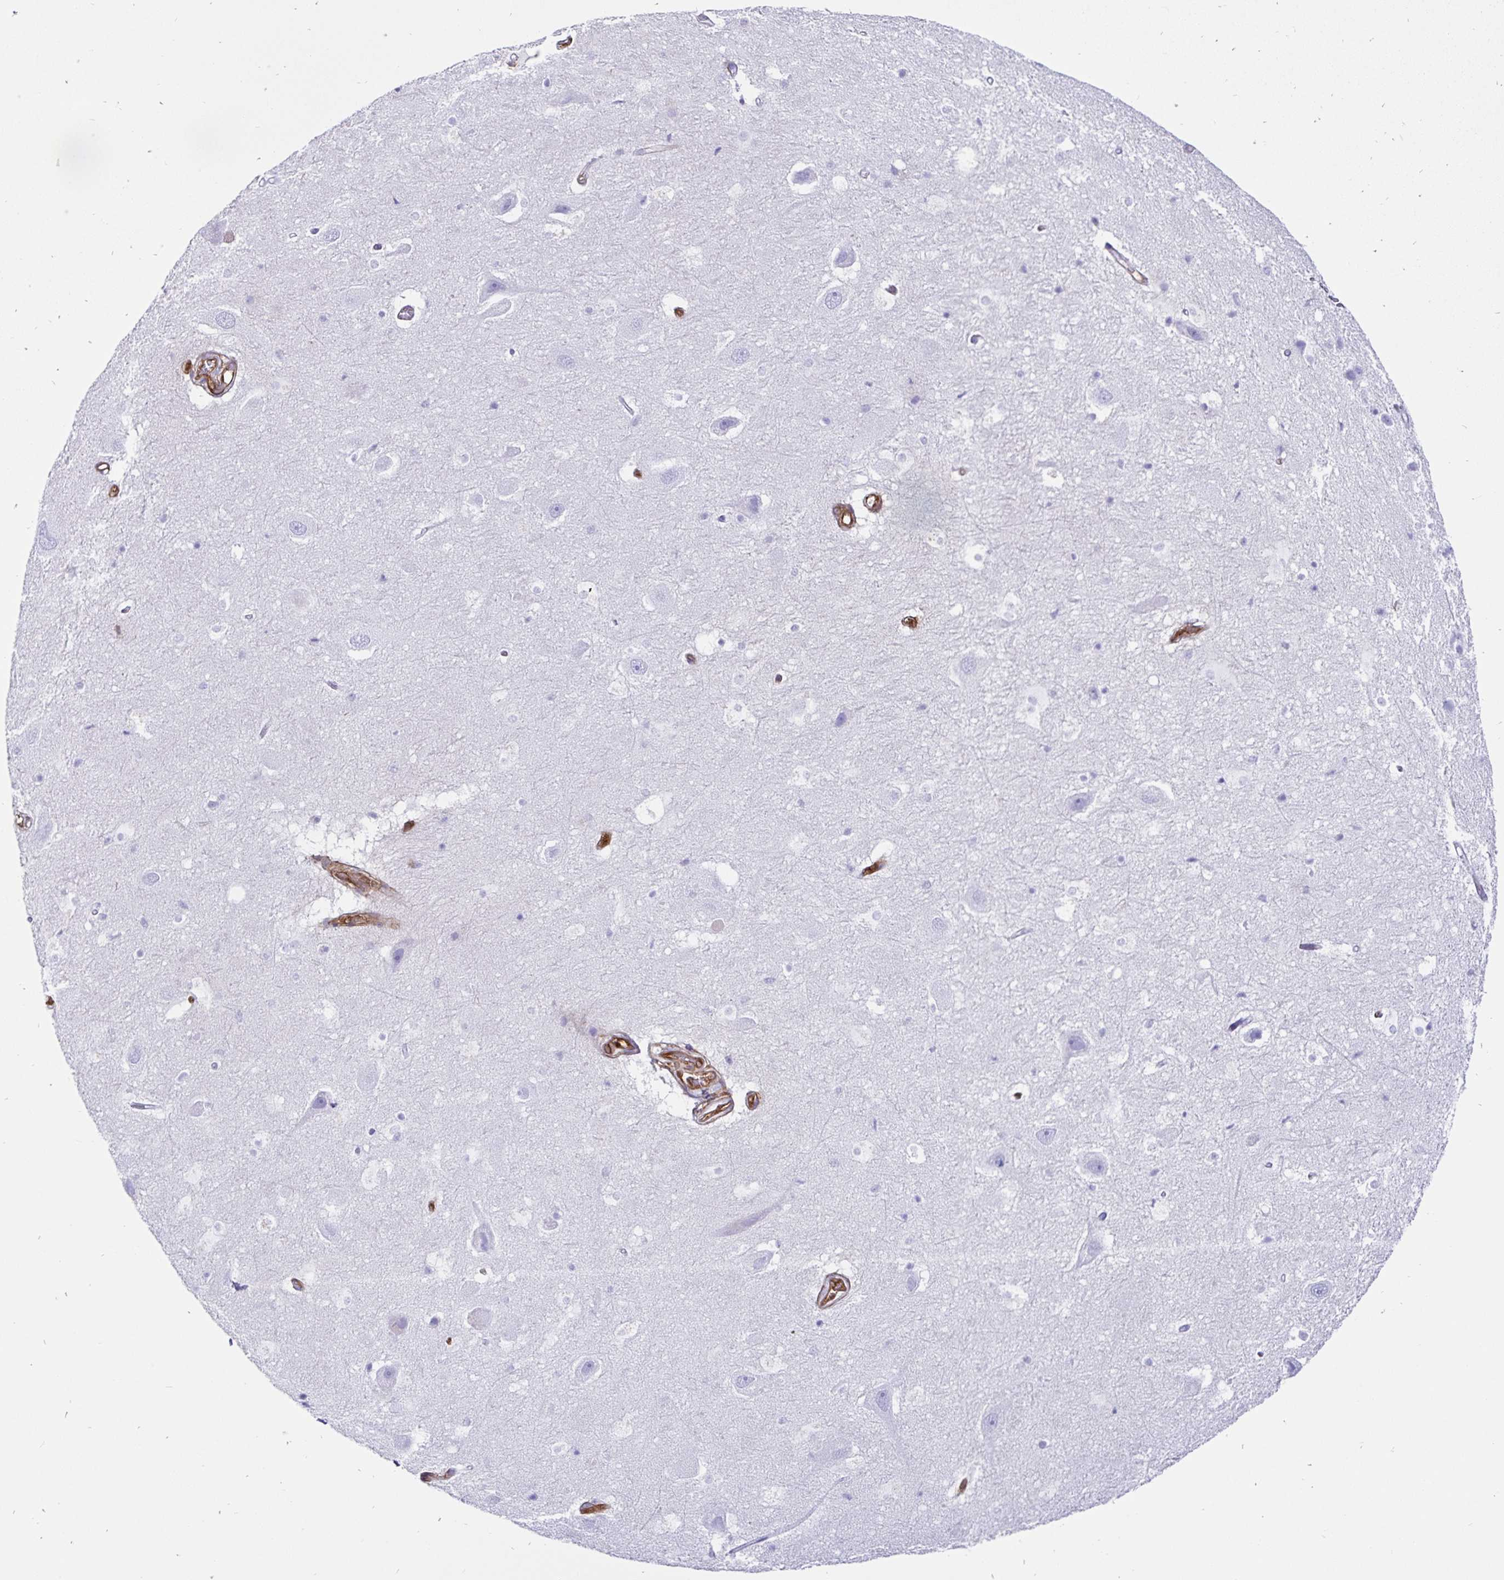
{"staining": {"intensity": "negative", "quantity": "none", "location": "none"}, "tissue": "hippocampus", "cell_type": "Glial cells", "image_type": "normal", "snomed": [{"axis": "morphology", "description": "Normal tissue, NOS"}, {"axis": "topography", "description": "Hippocampus"}], "caption": "Hippocampus was stained to show a protein in brown. There is no significant staining in glial cells. (IHC, brightfield microscopy, high magnification).", "gene": "ANXA2", "patient": {"sex": "male", "age": 26}}